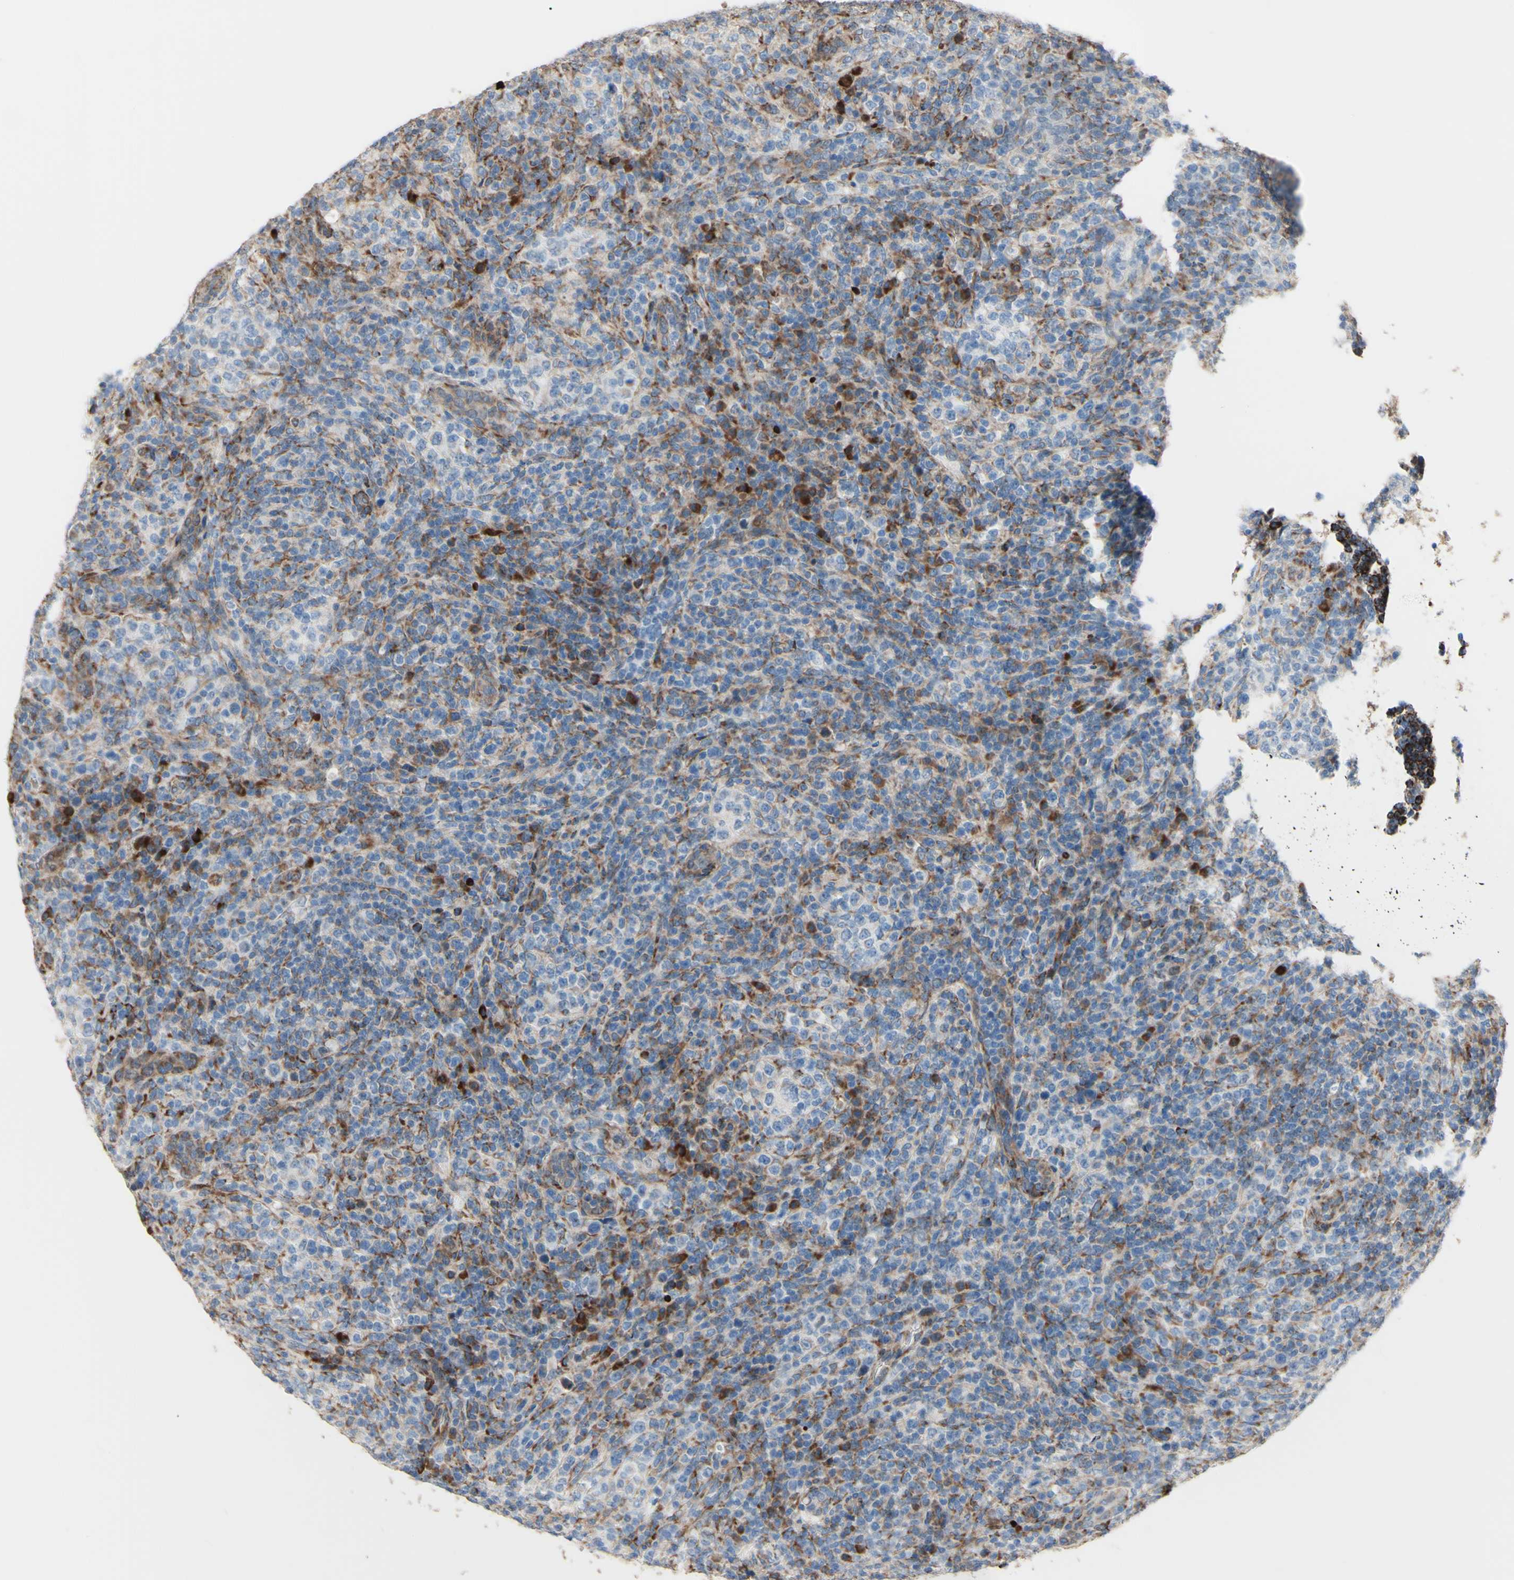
{"staining": {"intensity": "moderate", "quantity": "<25%", "location": "cytoplasmic/membranous"}, "tissue": "lymphoma", "cell_type": "Tumor cells", "image_type": "cancer", "snomed": [{"axis": "morphology", "description": "Malignant lymphoma, non-Hodgkin's type, High grade"}, {"axis": "topography", "description": "Lymph node"}], "caption": "Moderate cytoplasmic/membranous staining for a protein is seen in approximately <25% of tumor cells of malignant lymphoma, non-Hodgkin's type (high-grade) using immunohistochemistry (IHC).", "gene": "AGPAT5", "patient": {"sex": "female", "age": 76}}